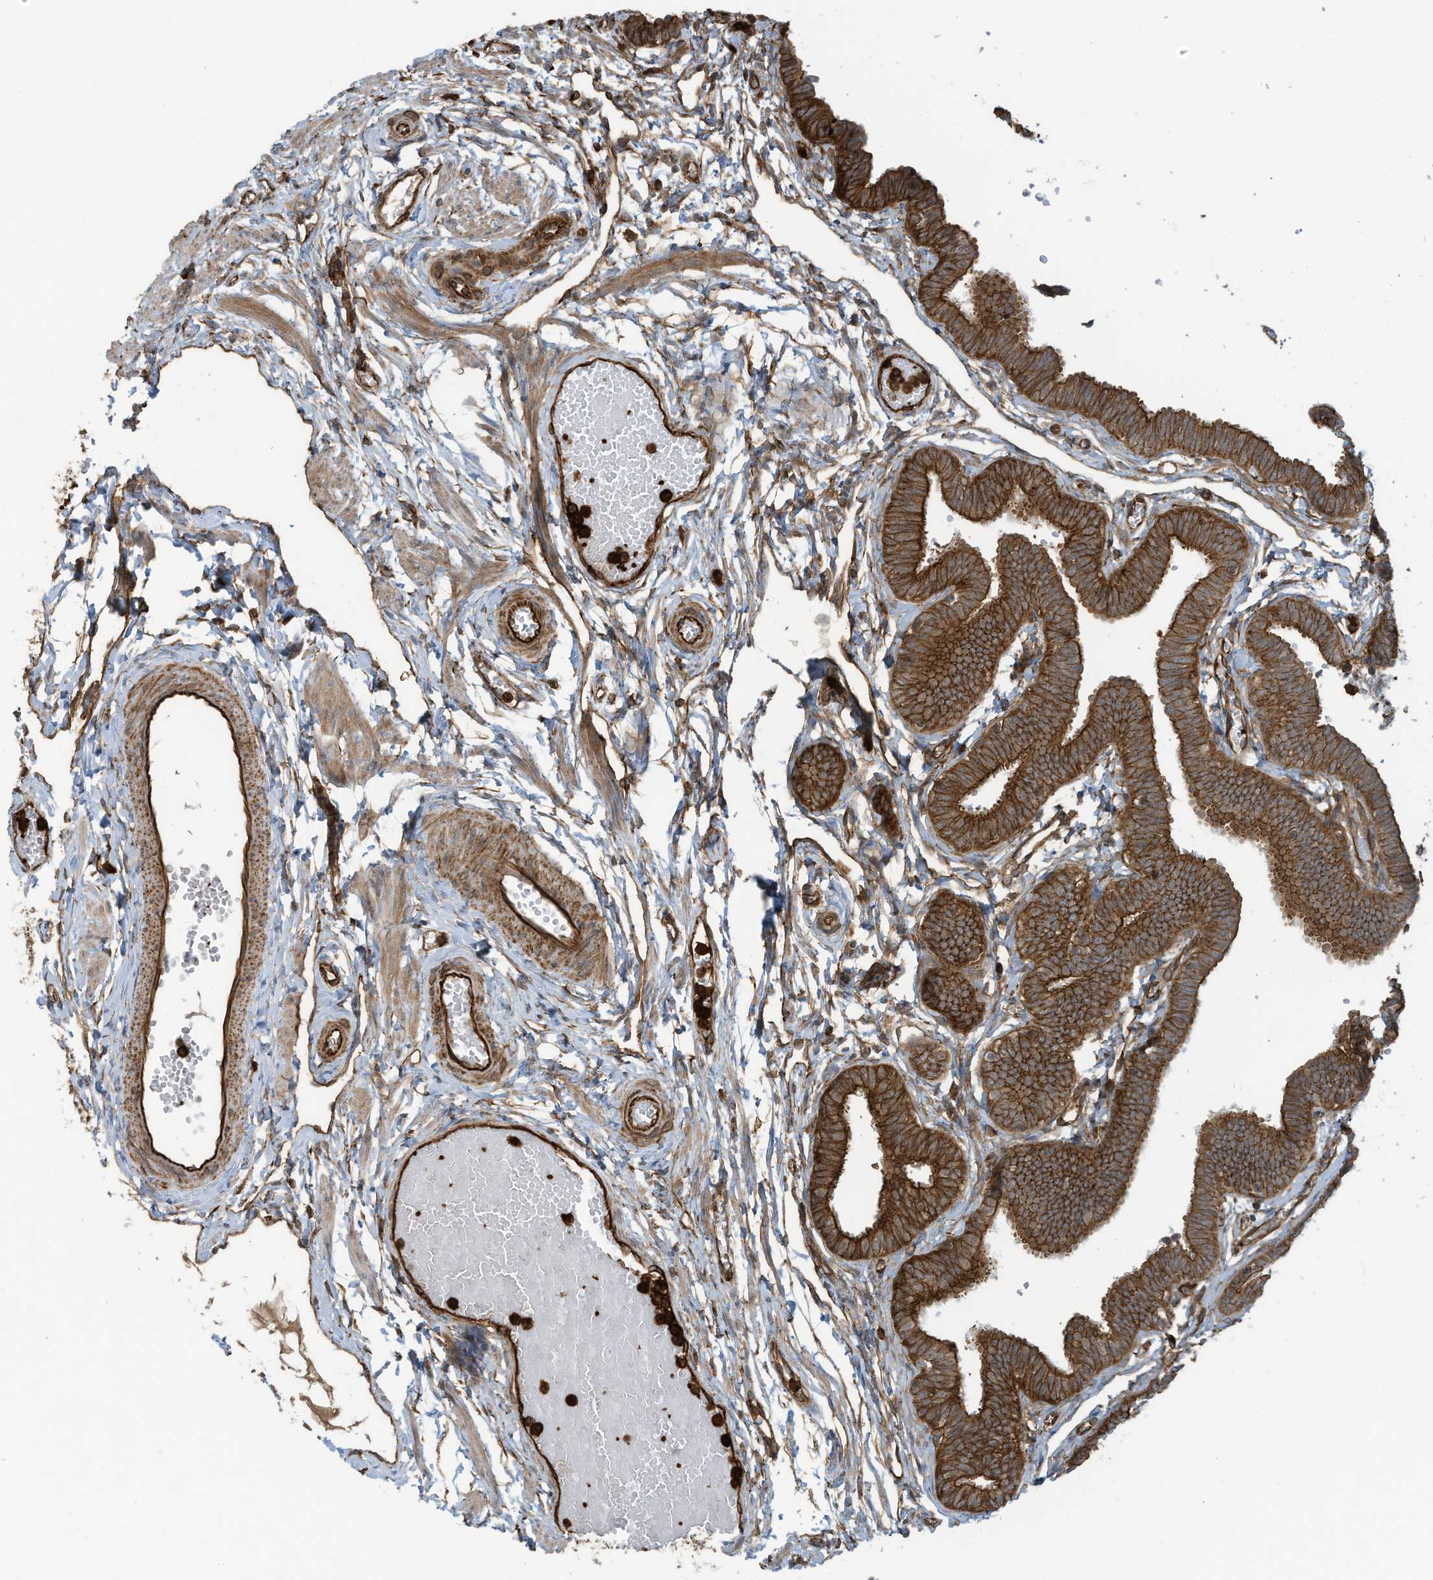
{"staining": {"intensity": "strong", "quantity": ">75%", "location": "cytoplasmic/membranous"}, "tissue": "fallopian tube", "cell_type": "Glandular cells", "image_type": "normal", "snomed": [{"axis": "morphology", "description": "Normal tissue, NOS"}, {"axis": "topography", "description": "Fallopian tube"}, {"axis": "topography", "description": "Ovary"}], "caption": "DAB immunohistochemical staining of normal human fallopian tube reveals strong cytoplasmic/membranous protein positivity in approximately >75% of glandular cells. (Brightfield microscopy of DAB IHC at high magnification).", "gene": "SLC9A2", "patient": {"sex": "female", "age": 23}}